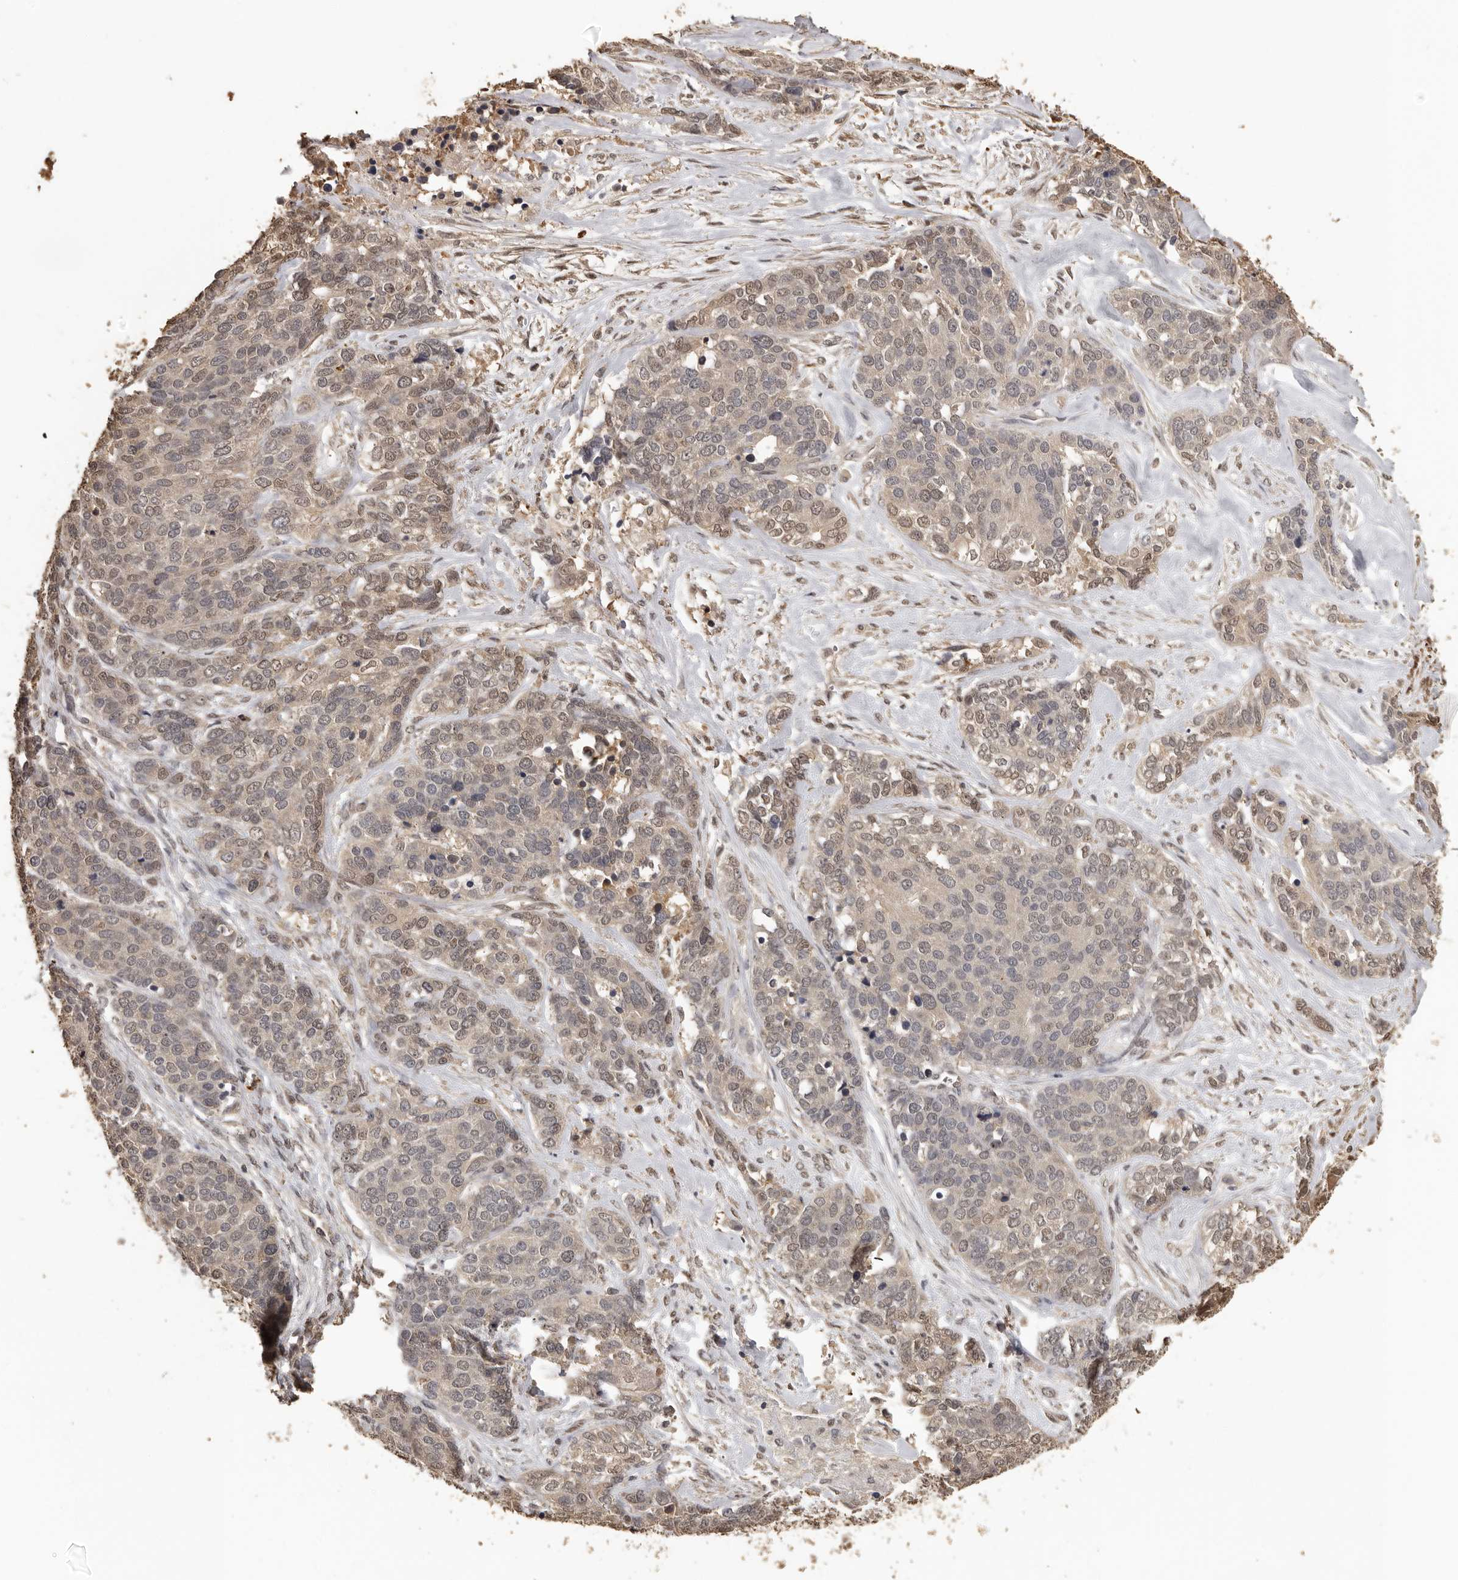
{"staining": {"intensity": "weak", "quantity": ">75%", "location": "nuclear"}, "tissue": "ovarian cancer", "cell_type": "Tumor cells", "image_type": "cancer", "snomed": [{"axis": "morphology", "description": "Cystadenocarcinoma, serous, NOS"}, {"axis": "topography", "description": "Ovary"}], "caption": "Tumor cells display weak nuclear staining in about >75% of cells in ovarian cancer.", "gene": "KIF2B", "patient": {"sex": "female", "age": 44}}